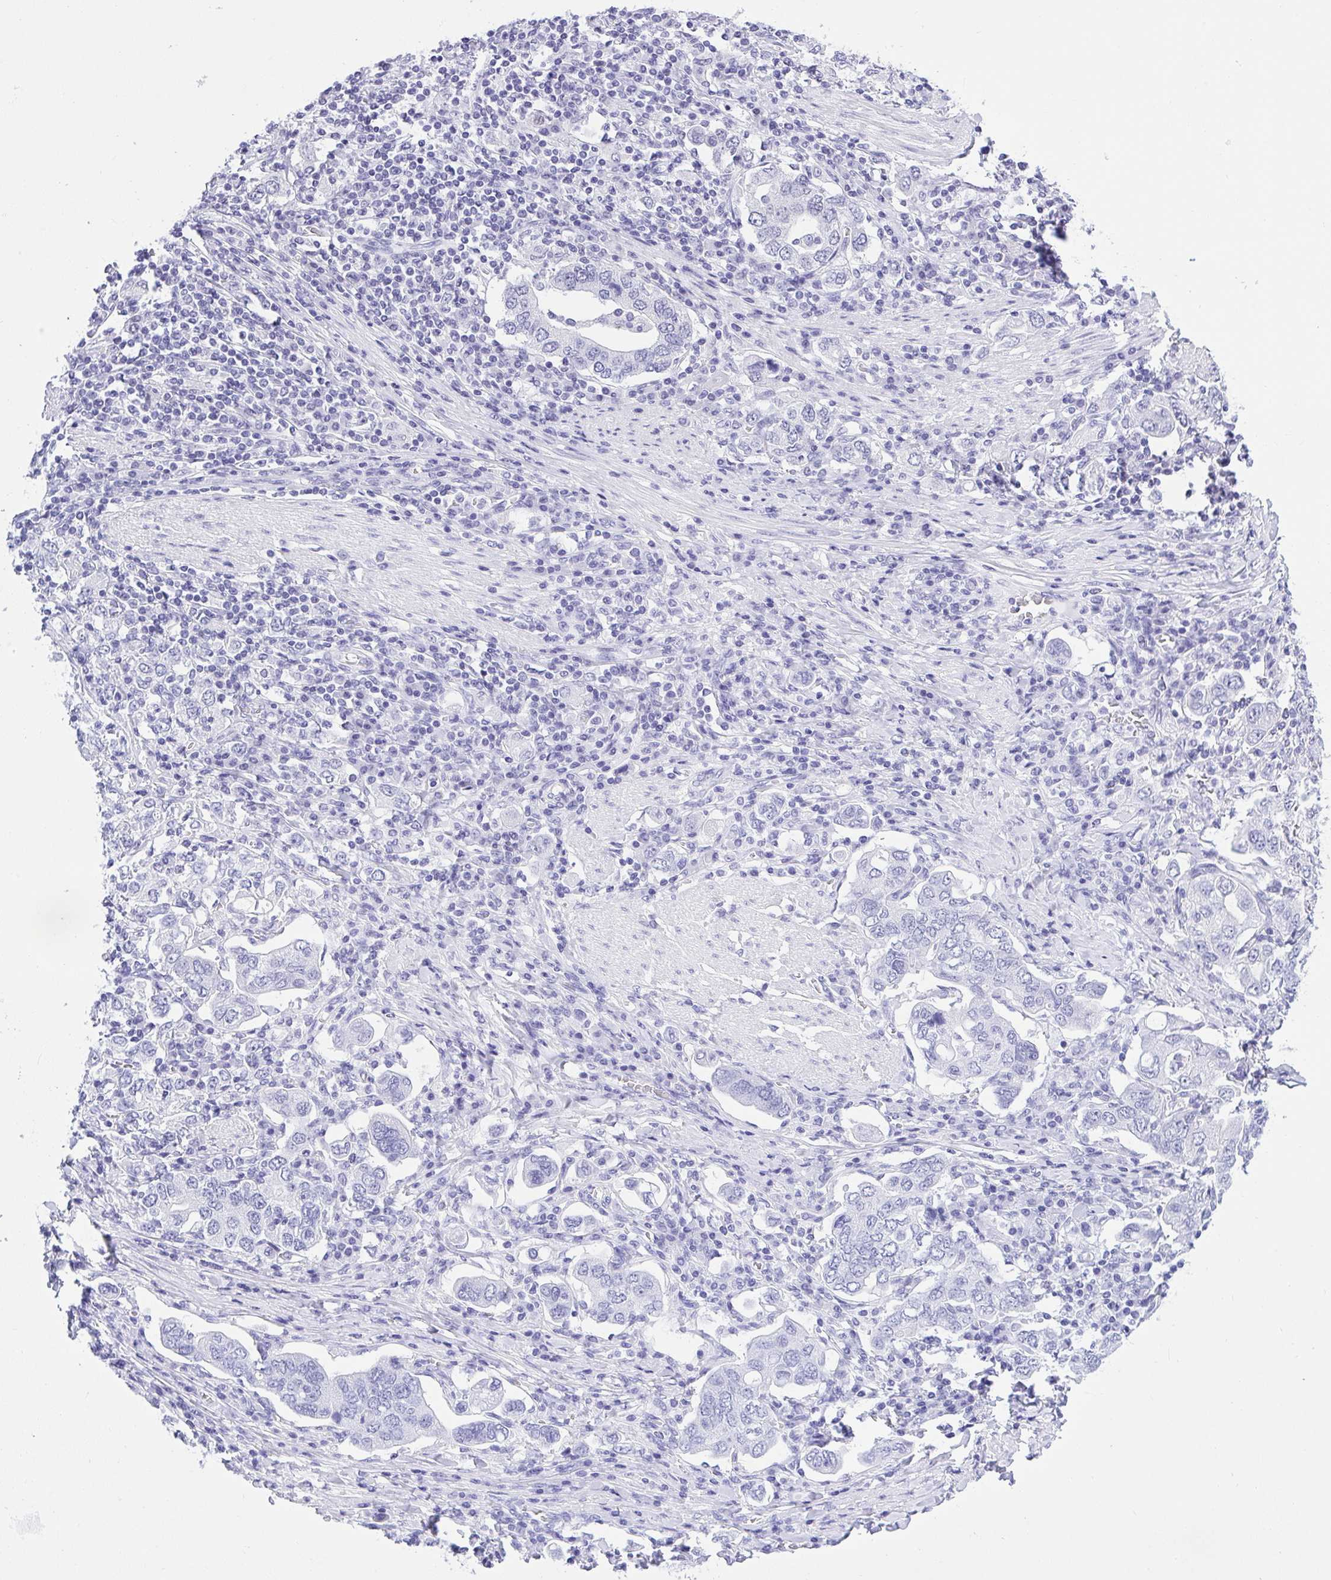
{"staining": {"intensity": "negative", "quantity": "none", "location": "none"}, "tissue": "stomach cancer", "cell_type": "Tumor cells", "image_type": "cancer", "snomed": [{"axis": "morphology", "description": "Adenocarcinoma, NOS"}, {"axis": "topography", "description": "Stomach, upper"}, {"axis": "topography", "description": "Stomach"}], "caption": "DAB (3,3'-diaminobenzidine) immunohistochemical staining of human stomach adenocarcinoma demonstrates no significant expression in tumor cells.", "gene": "THOP1", "patient": {"sex": "male", "age": 62}}